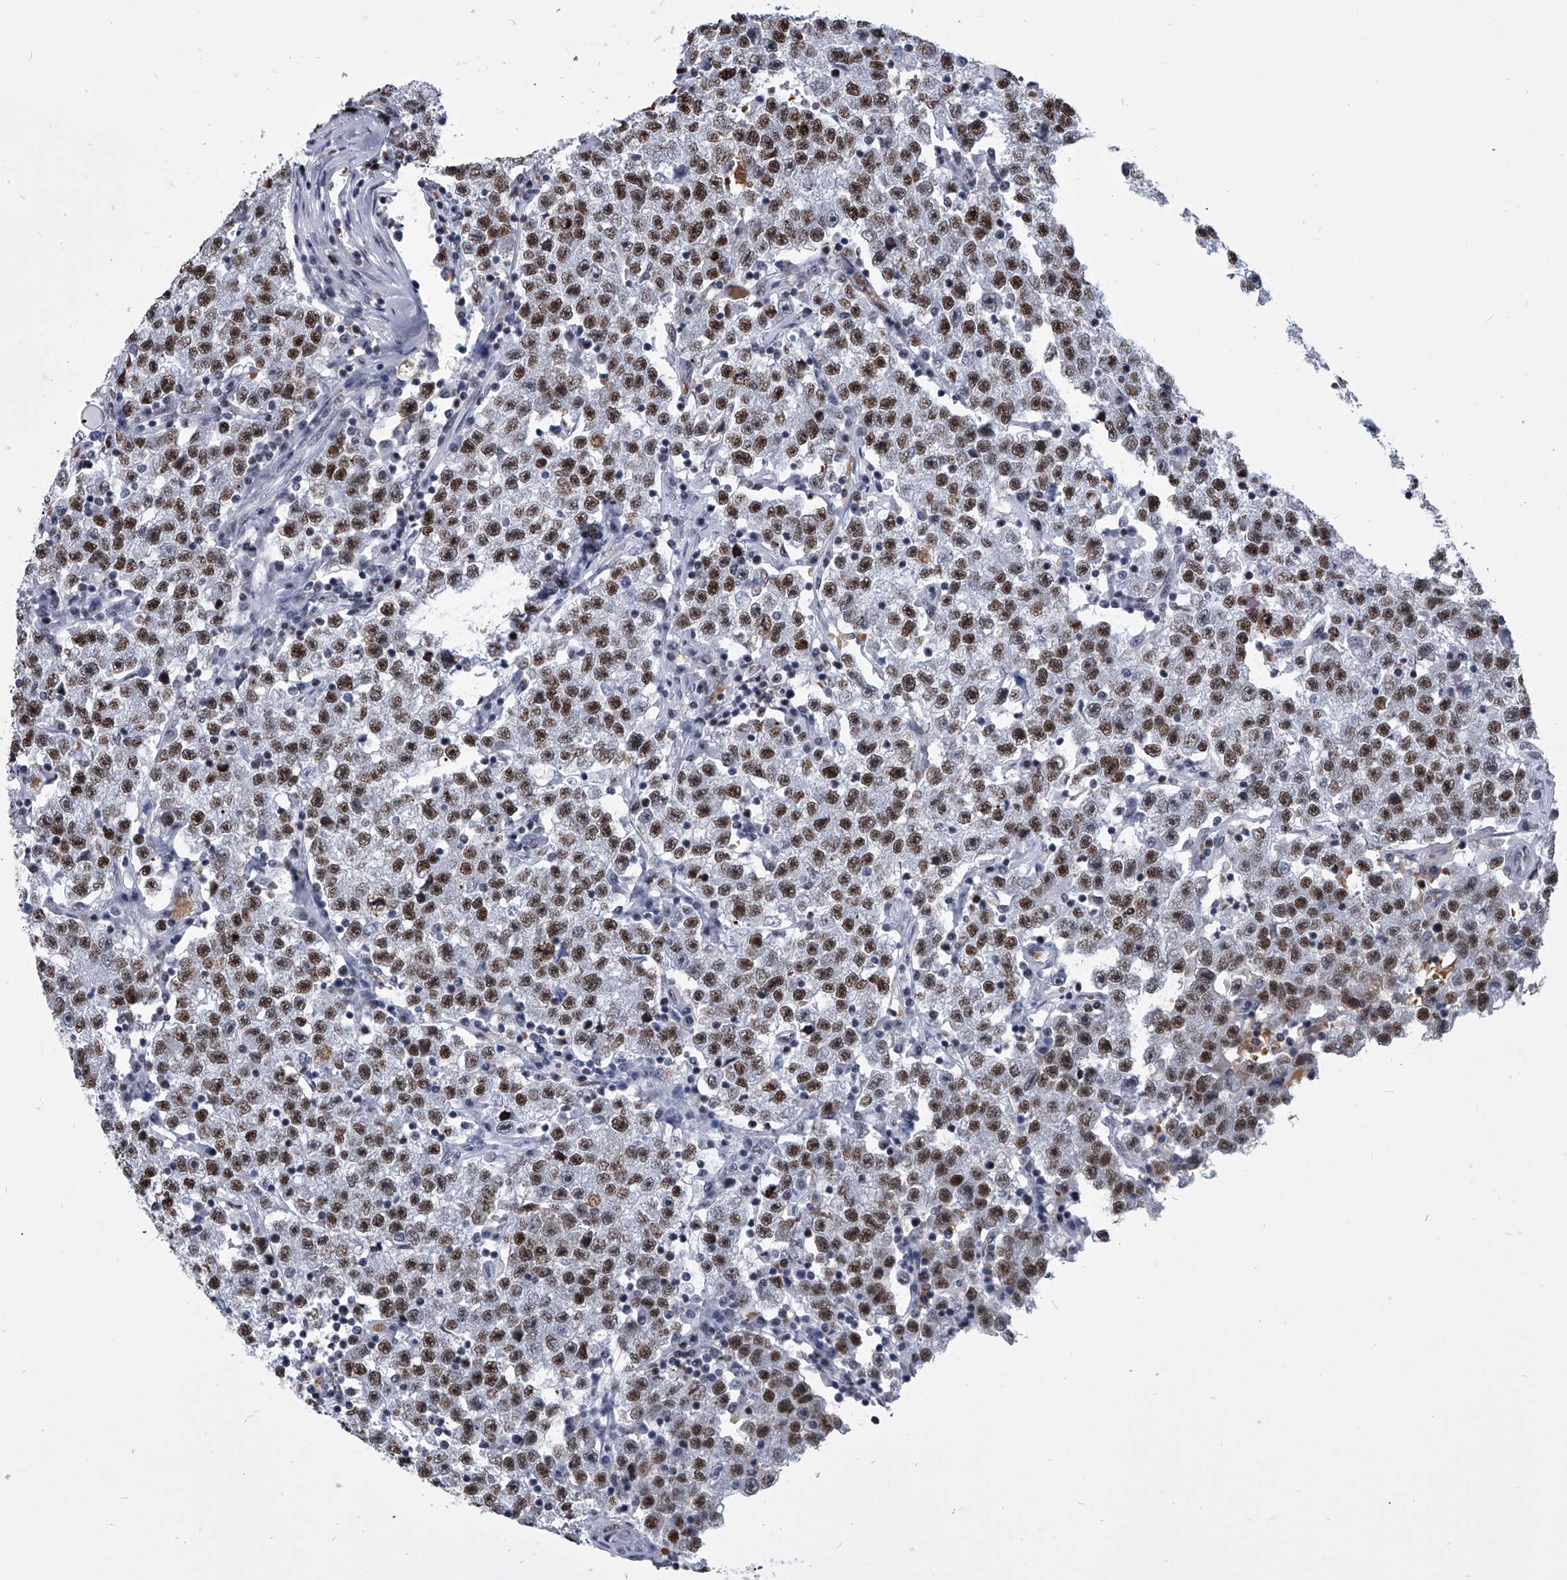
{"staining": {"intensity": "strong", "quantity": ">75%", "location": "nuclear"}, "tissue": "testis cancer", "cell_type": "Tumor cells", "image_type": "cancer", "snomed": [{"axis": "morphology", "description": "Seminoma, NOS"}, {"axis": "topography", "description": "Testis"}], "caption": "Seminoma (testis) stained for a protein exhibits strong nuclear positivity in tumor cells. The protein of interest is shown in brown color, while the nuclei are stained blue.", "gene": "SIM2", "patient": {"sex": "male", "age": 22}}